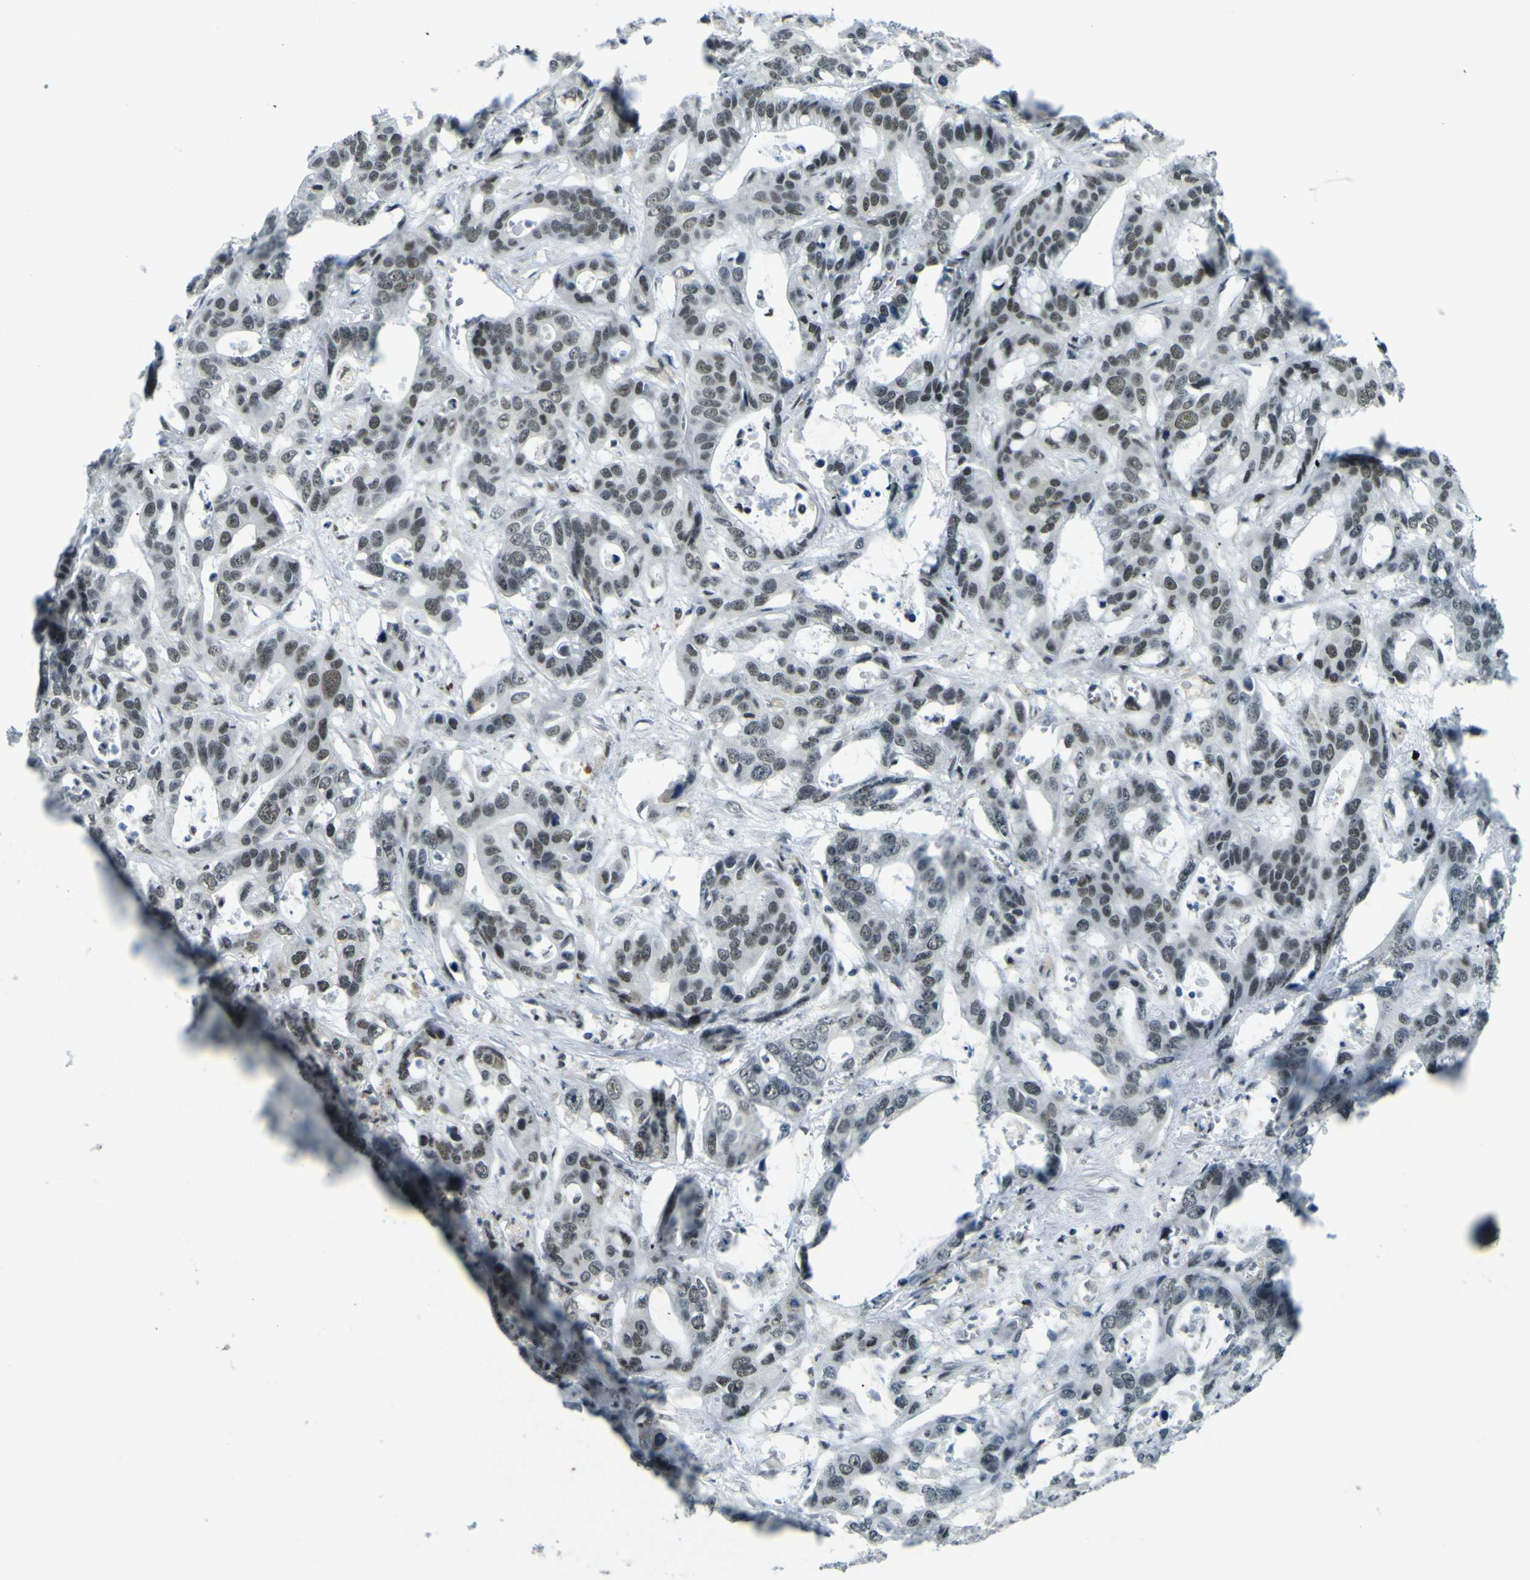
{"staining": {"intensity": "weak", "quantity": "25%-75%", "location": "nuclear"}, "tissue": "liver cancer", "cell_type": "Tumor cells", "image_type": "cancer", "snomed": [{"axis": "morphology", "description": "Cholangiocarcinoma"}, {"axis": "topography", "description": "Liver"}], "caption": "Liver cholangiocarcinoma stained for a protein (brown) displays weak nuclear positive positivity in approximately 25%-75% of tumor cells.", "gene": "CEBPG", "patient": {"sex": "female", "age": 65}}